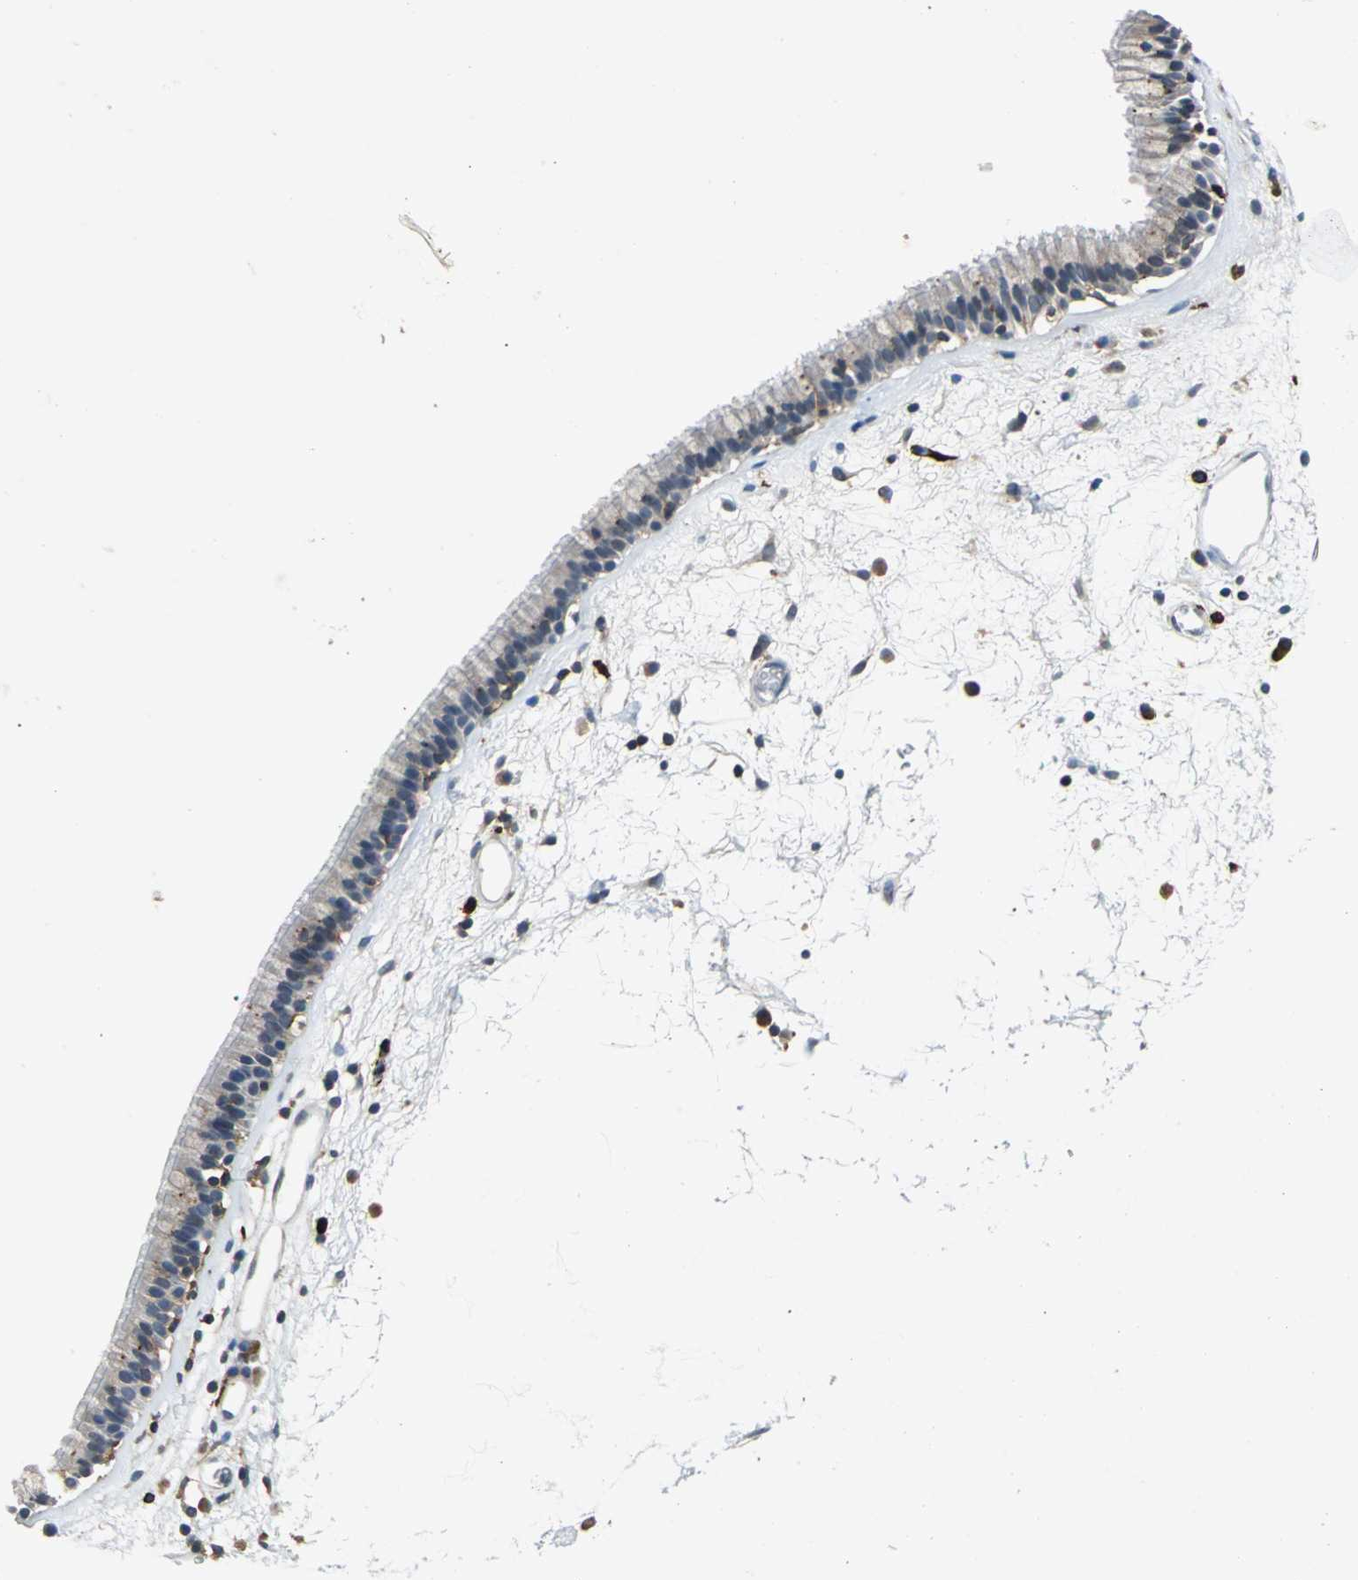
{"staining": {"intensity": "weak", "quantity": ">75%", "location": "cytoplasmic/membranous"}, "tissue": "nasopharynx", "cell_type": "Respiratory epithelial cells", "image_type": "normal", "snomed": [{"axis": "morphology", "description": "Normal tissue, NOS"}, {"axis": "morphology", "description": "Inflammation, NOS"}, {"axis": "topography", "description": "Nasopharynx"}], "caption": "This histopathology image demonstrates immunohistochemistry (IHC) staining of benign human nasopharynx, with low weak cytoplasmic/membranous staining in about >75% of respiratory epithelial cells.", "gene": "SLC19A2", "patient": {"sex": "male", "age": 48}}